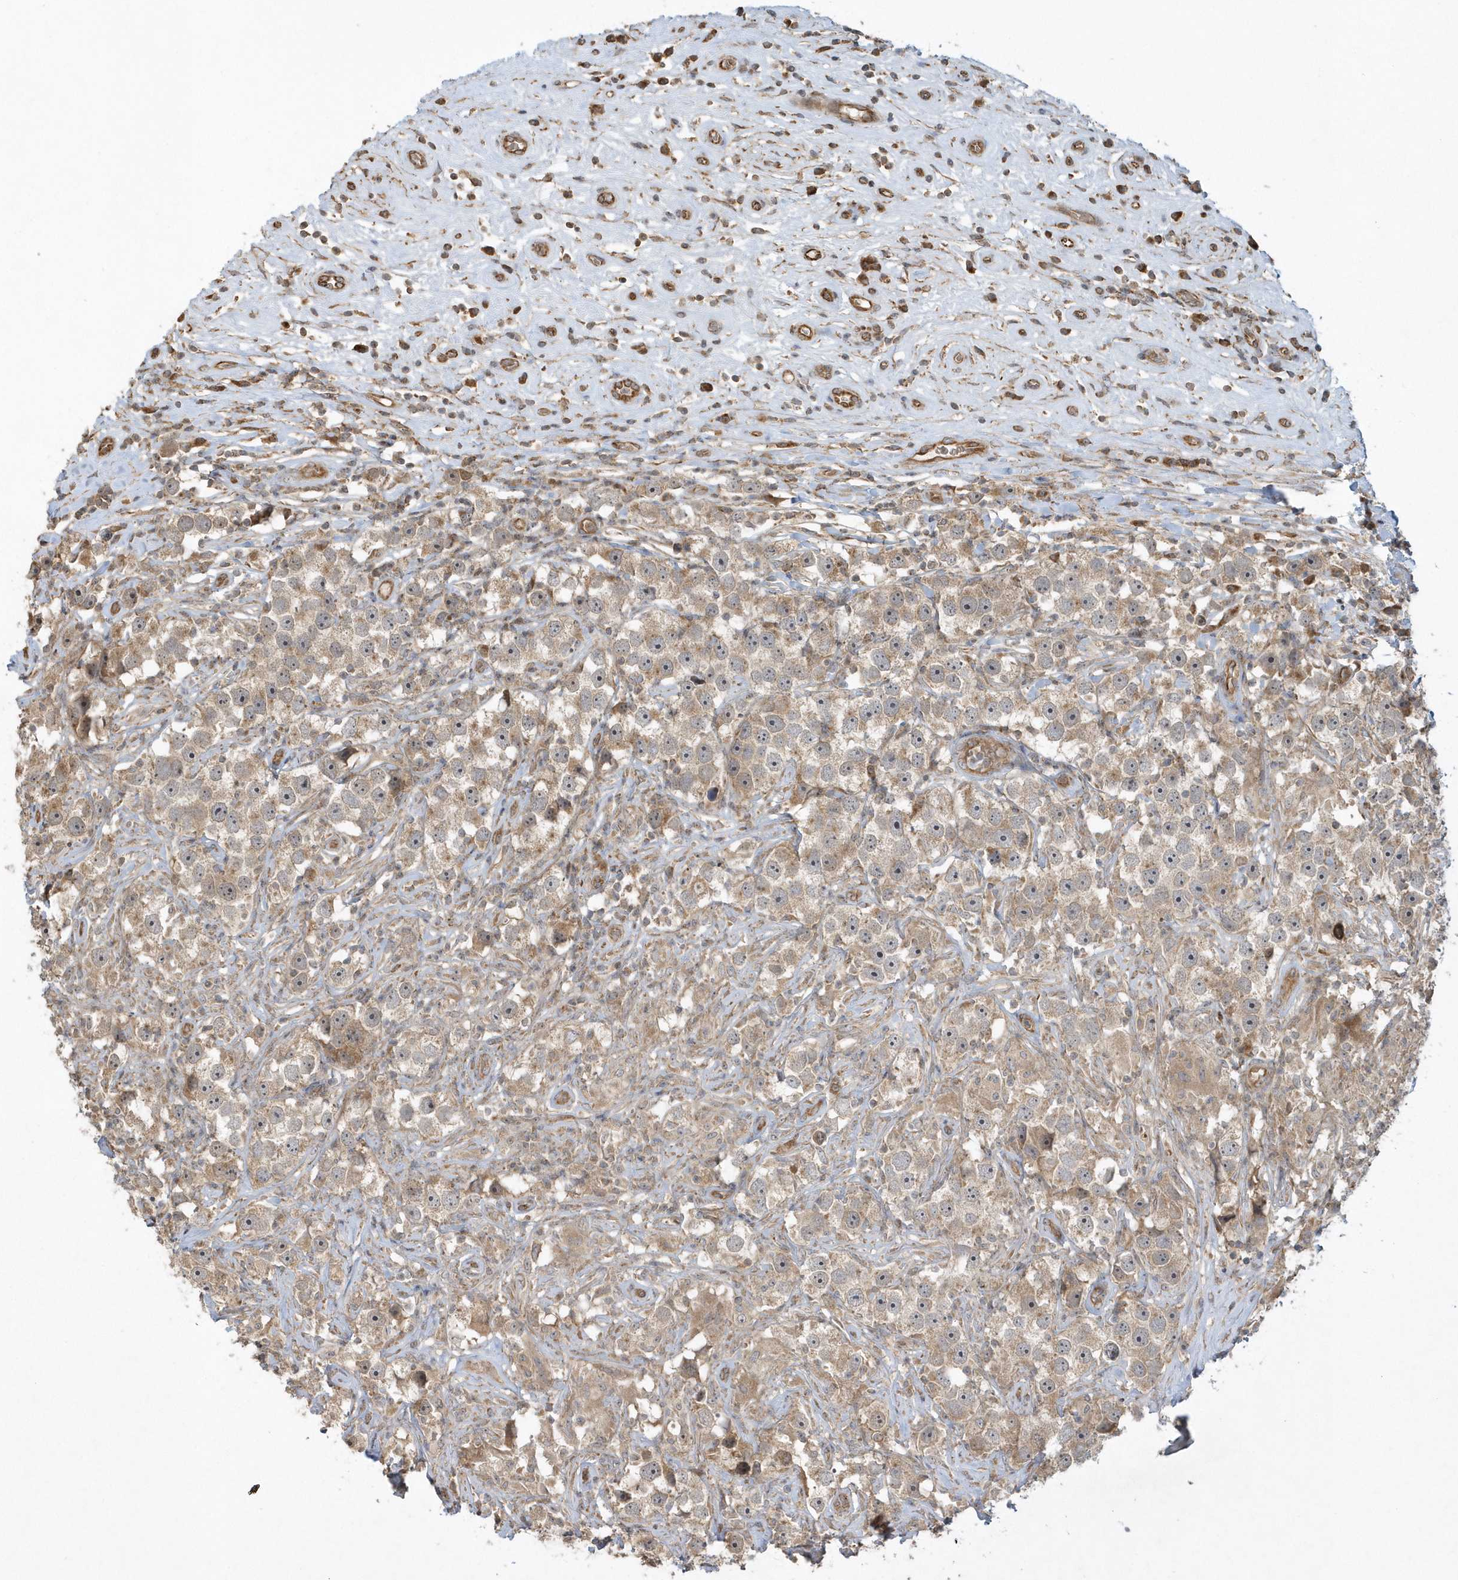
{"staining": {"intensity": "weak", "quantity": "25%-75%", "location": "cytoplasmic/membranous"}, "tissue": "testis cancer", "cell_type": "Tumor cells", "image_type": "cancer", "snomed": [{"axis": "morphology", "description": "Seminoma, NOS"}, {"axis": "topography", "description": "Testis"}], "caption": "IHC image of human testis cancer stained for a protein (brown), which shows low levels of weak cytoplasmic/membranous staining in approximately 25%-75% of tumor cells.", "gene": "THG1L", "patient": {"sex": "male", "age": 49}}